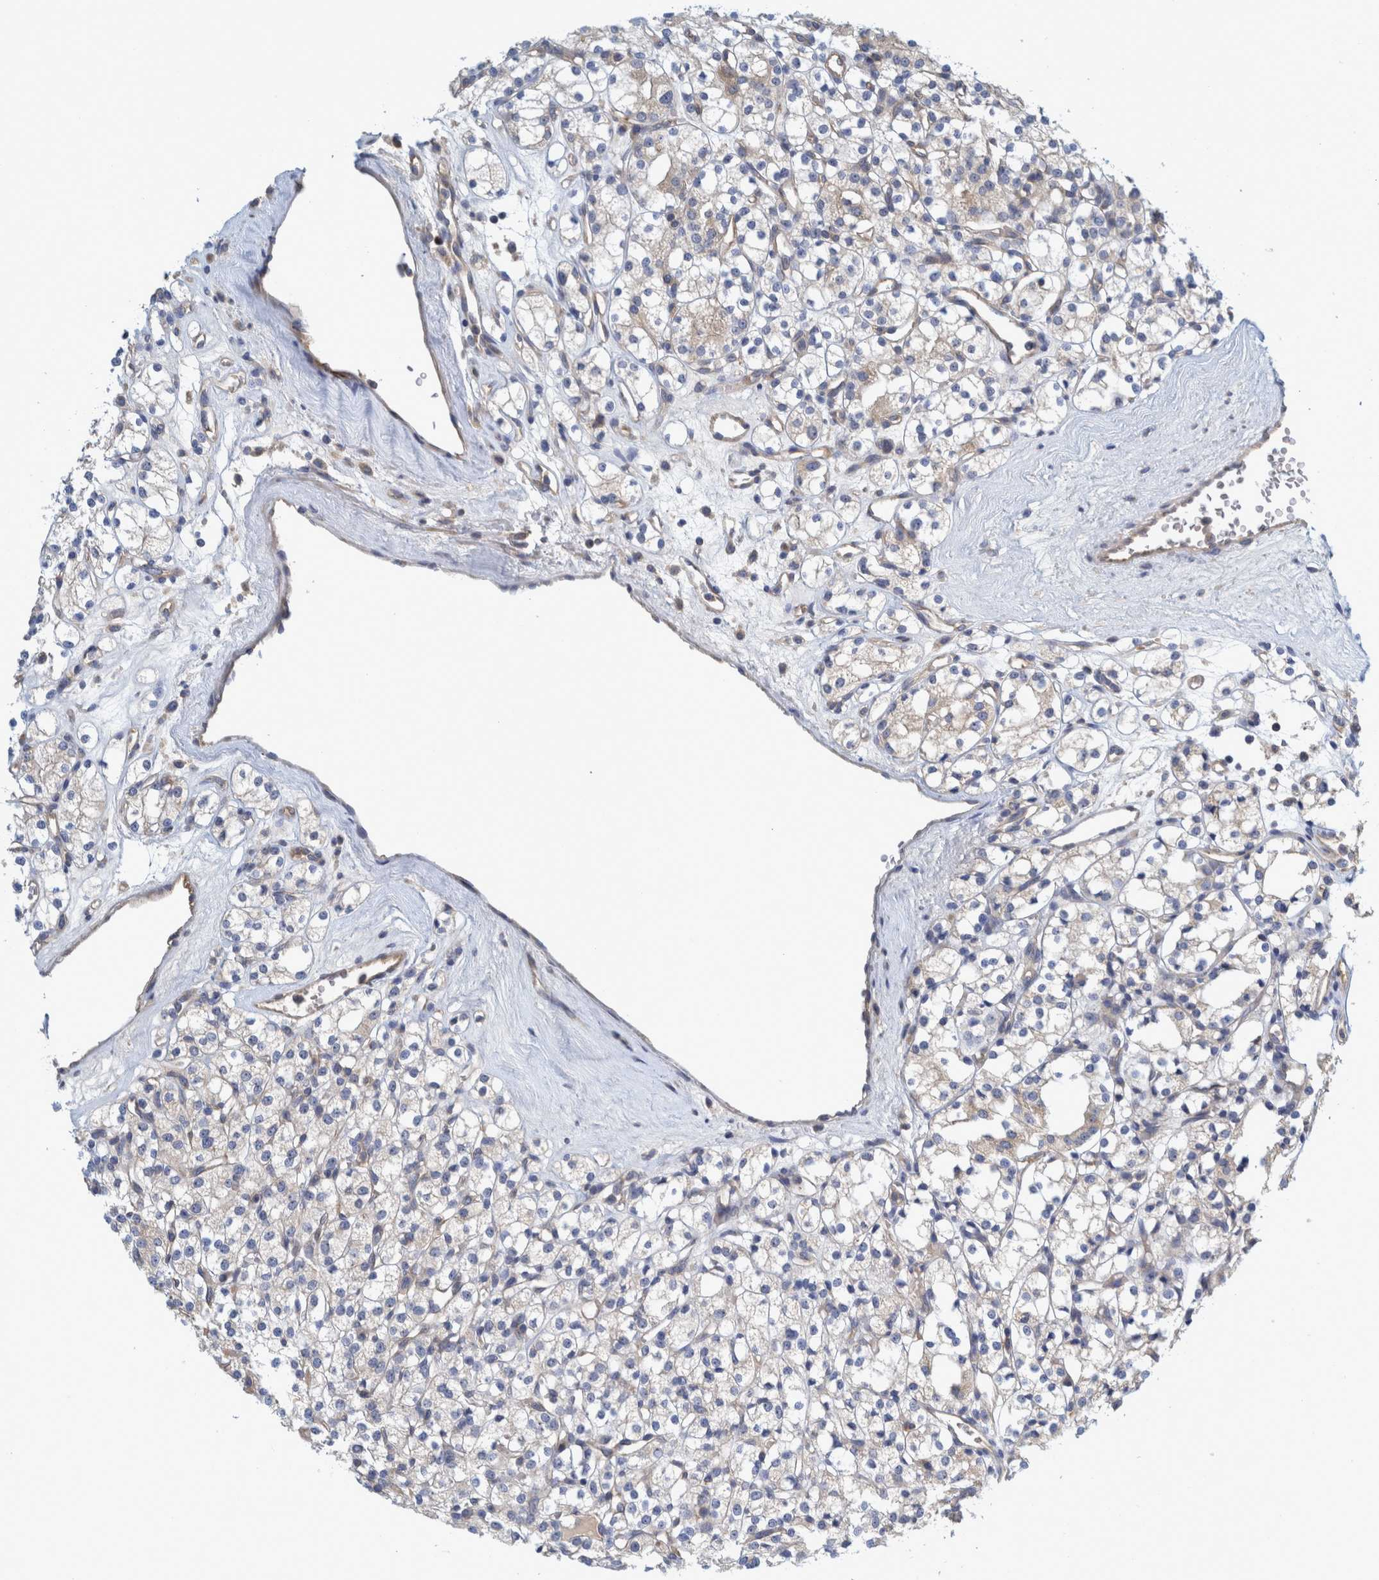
{"staining": {"intensity": "negative", "quantity": "none", "location": "none"}, "tissue": "renal cancer", "cell_type": "Tumor cells", "image_type": "cancer", "snomed": [{"axis": "morphology", "description": "Adenocarcinoma, NOS"}, {"axis": "topography", "description": "Kidney"}], "caption": "Adenocarcinoma (renal) stained for a protein using immunohistochemistry (IHC) demonstrates no positivity tumor cells.", "gene": "ZNF324B", "patient": {"sex": "male", "age": 77}}